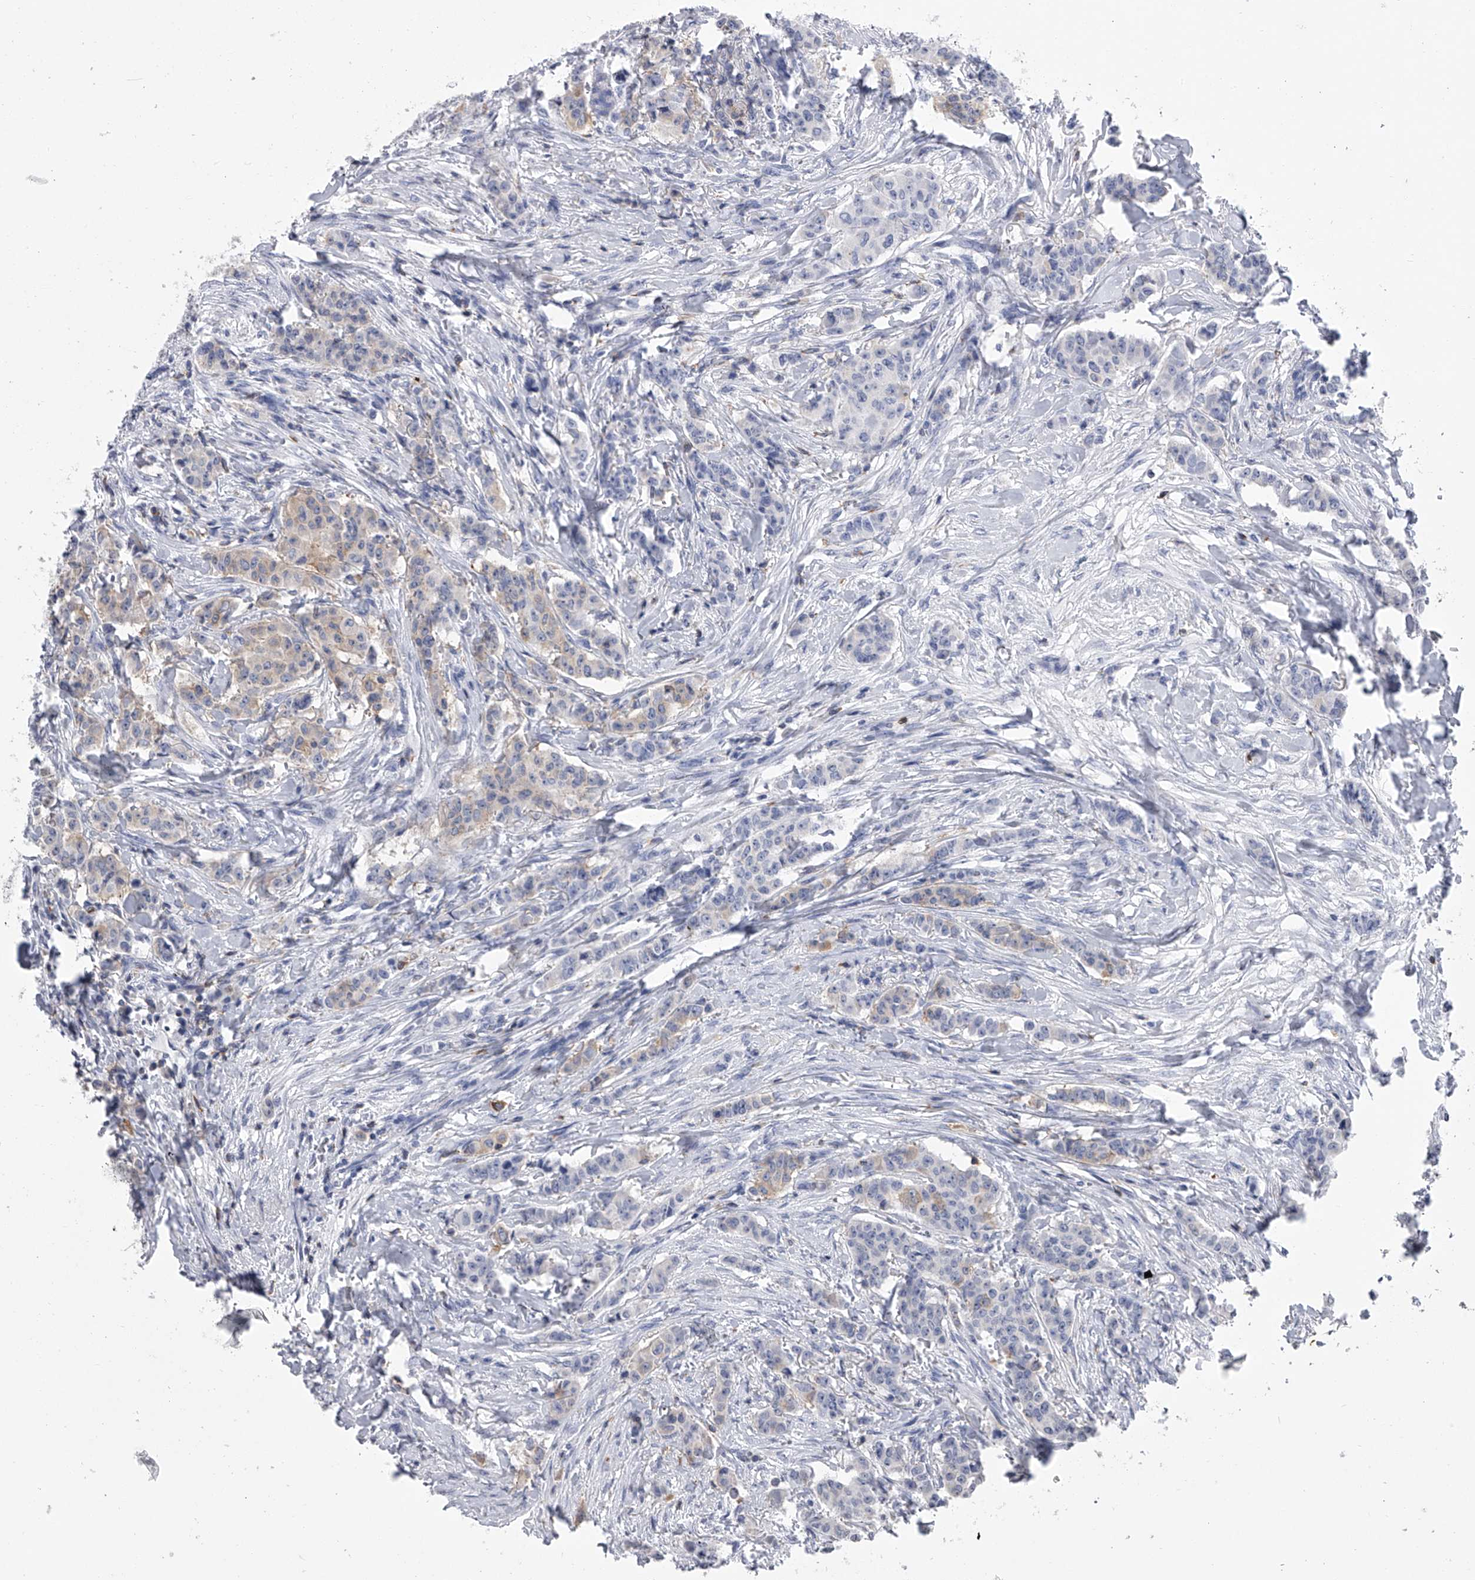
{"staining": {"intensity": "negative", "quantity": "none", "location": "none"}, "tissue": "breast cancer", "cell_type": "Tumor cells", "image_type": "cancer", "snomed": [{"axis": "morphology", "description": "Duct carcinoma"}, {"axis": "topography", "description": "Breast"}], "caption": "Human breast cancer (invasive ductal carcinoma) stained for a protein using immunohistochemistry reveals no staining in tumor cells.", "gene": "TASP1", "patient": {"sex": "female", "age": 40}}